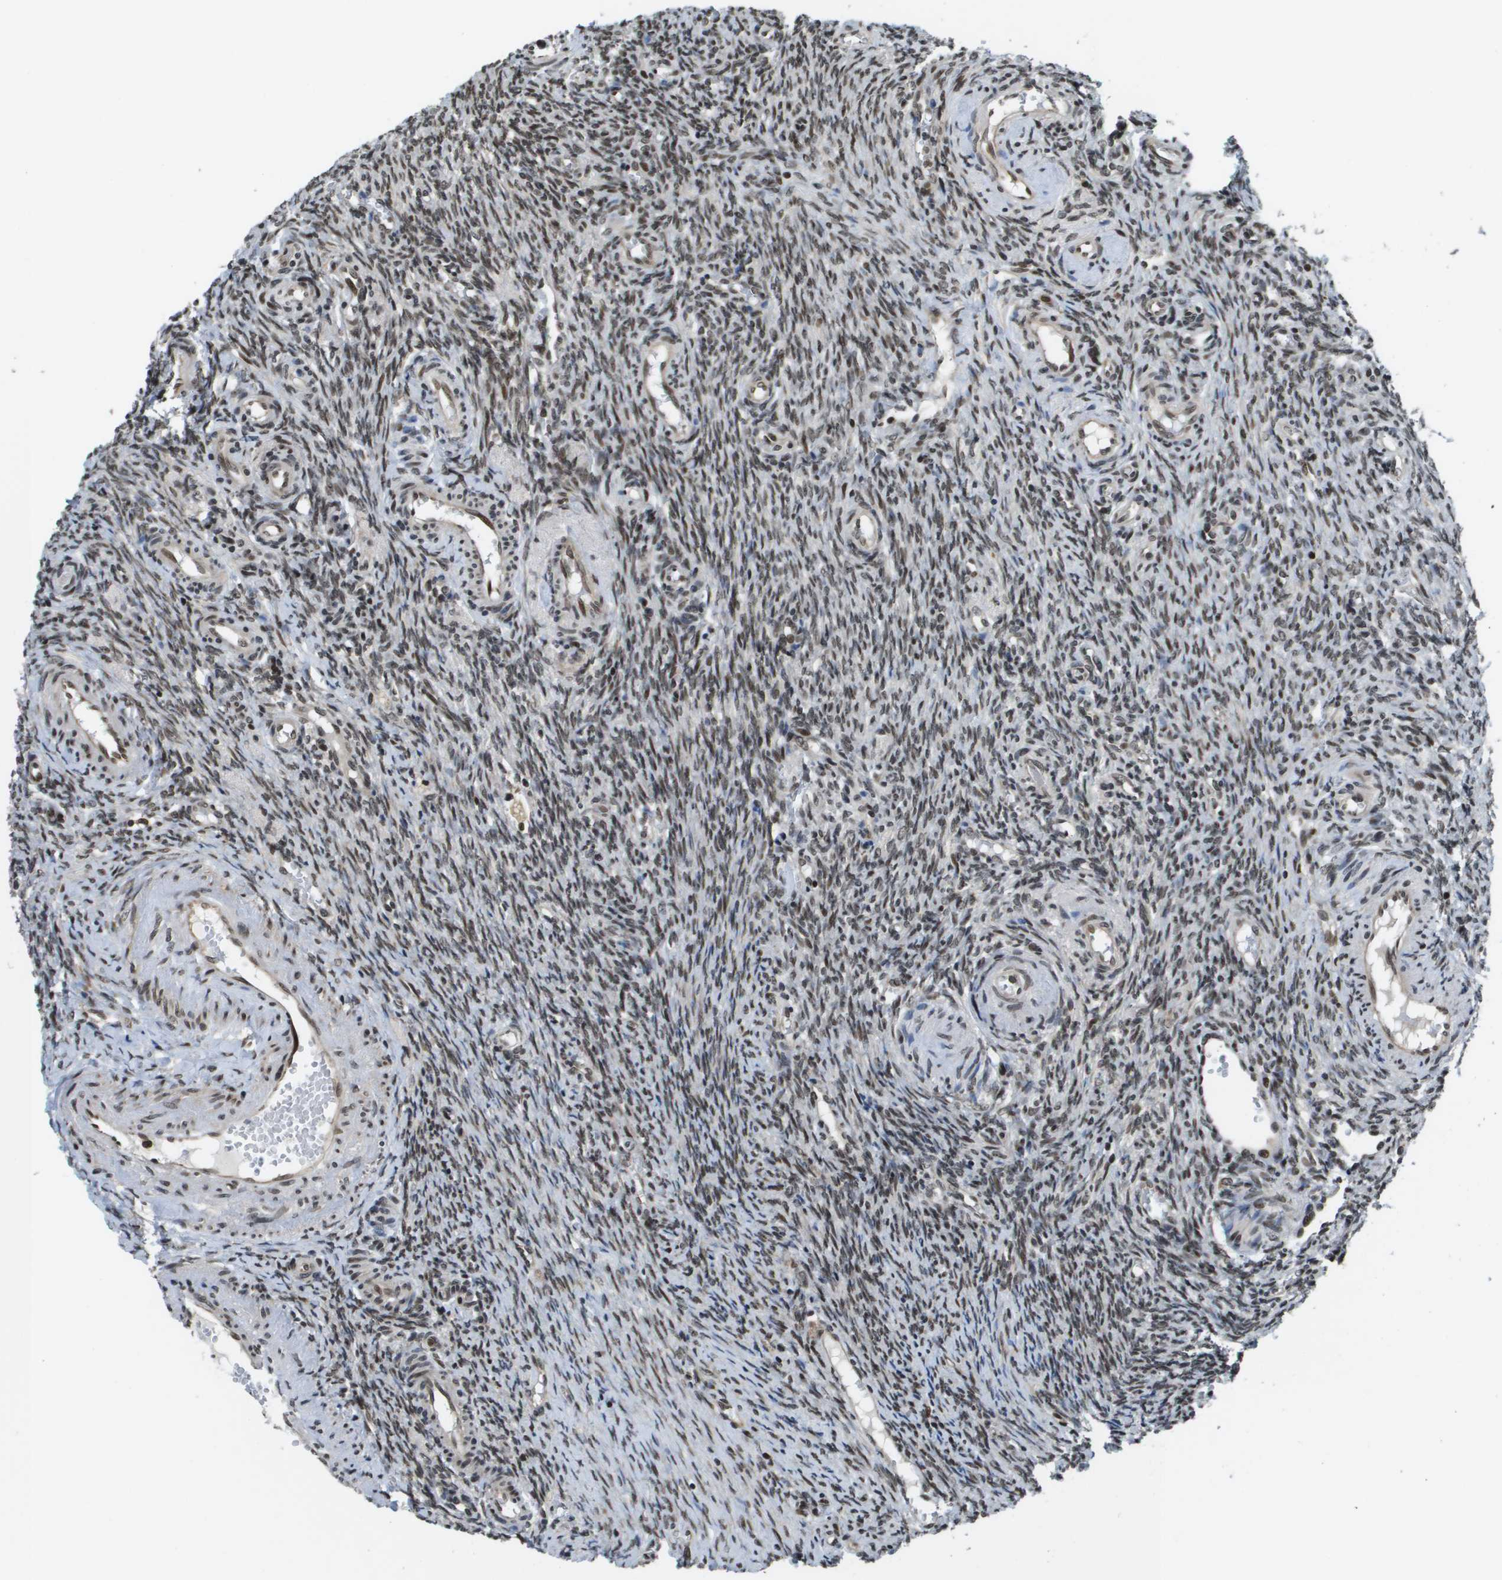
{"staining": {"intensity": "strong", "quantity": ">75%", "location": "nuclear"}, "tissue": "ovary", "cell_type": "Ovarian stroma cells", "image_type": "normal", "snomed": [{"axis": "morphology", "description": "Normal tissue, NOS"}, {"axis": "topography", "description": "Ovary"}], "caption": "This is a histology image of IHC staining of normal ovary, which shows strong positivity in the nuclear of ovarian stroma cells.", "gene": "RECQL4", "patient": {"sex": "female", "age": 41}}